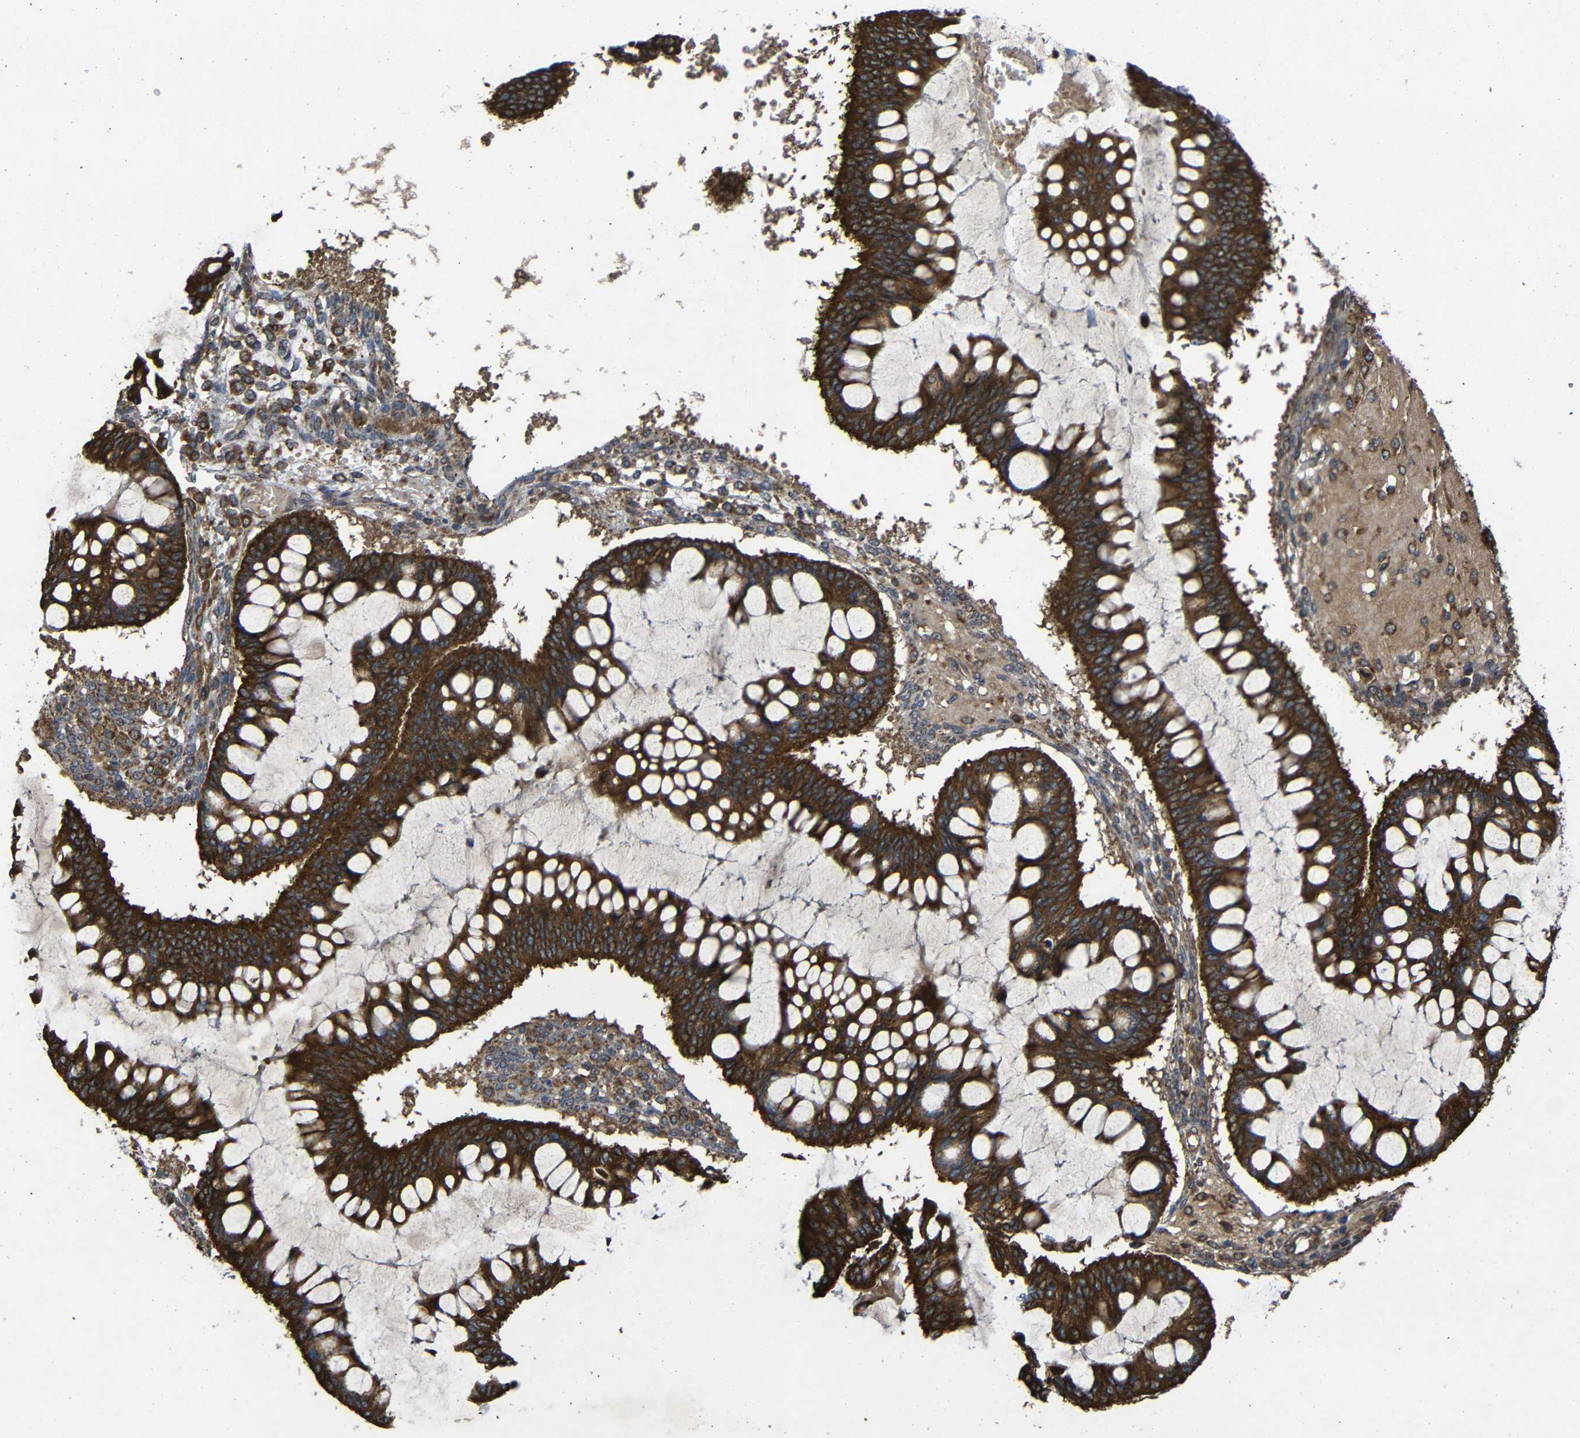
{"staining": {"intensity": "strong", "quantity": ">75%", "location": "cytoplasmic/membranous"}, "tissue": "ovarian cancer", "cell_type": "Tumor cells", "image_type": "cancer", "snomed": [{"axis": "morphology", "description": "Cystadenocarcinoma, mucinous, NOS"}, {"axis": "topography", "description": "Ovary"}], "caption": "Tumor cells display high levels of strong cytoplasmic/membranous positivity in about >75% of cells in ovarian cancer. (DAB IHC, brown staining for protein, blue staining for nuclei).", "gene": "C1GALT1", "patient": {"sex": "female", "age": 73}}